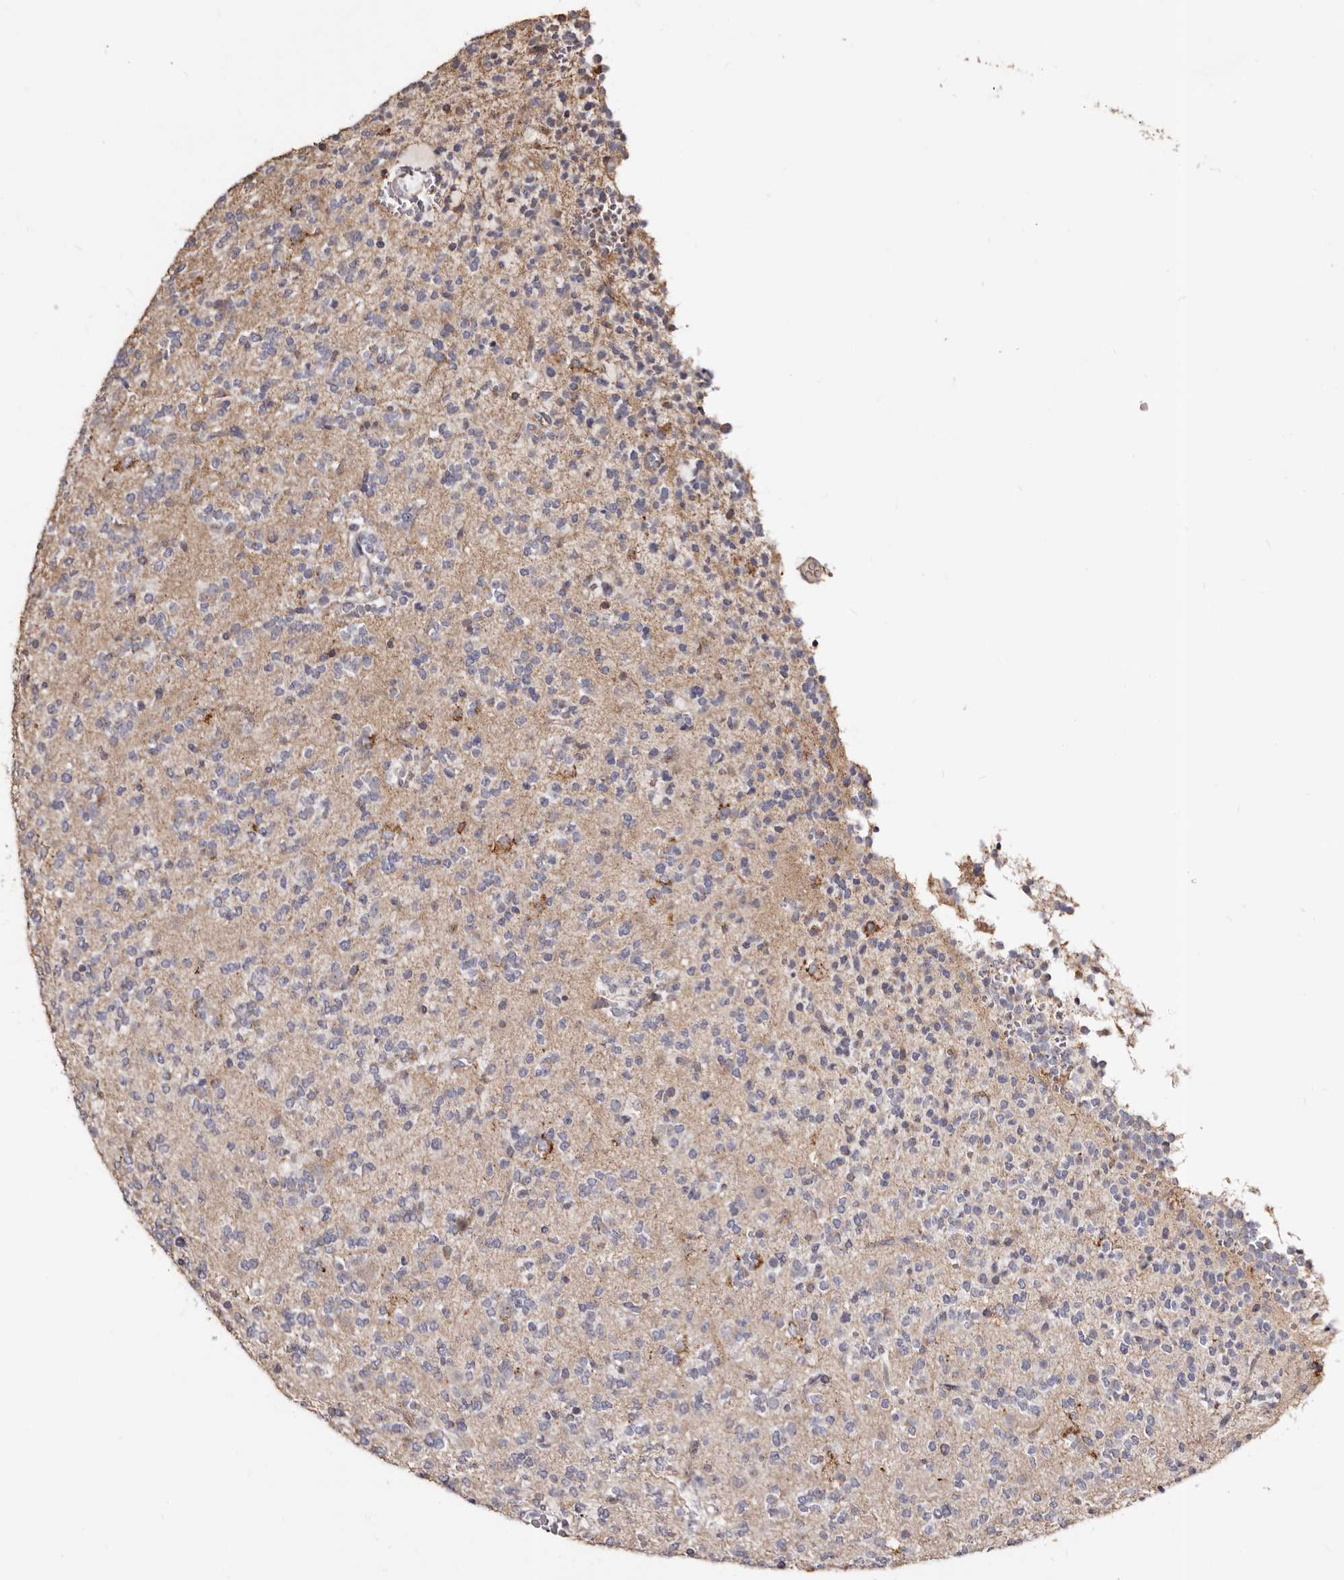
{"staining": {"intensity": "moderate", "quantity": "25%-75%", "location": "cytoplasmic/membranous"}, "tissue": "glioma", "cell_type": "Tumor cells", "image_type": "cancer", "snomed": [{"axis": "morphology", "description": "Glioma, malignant, Low grade"}, {"axis": "topography", "description": "Brain"}], "caption": "Moderate cytoplasmic/membranous staining for a protein is seen in about 25%-75% of tumor cells of malignant glioma (low-grade) using IHC.", "gene": "PTAFR", "patient": {"sex": "male", "age": 38}}